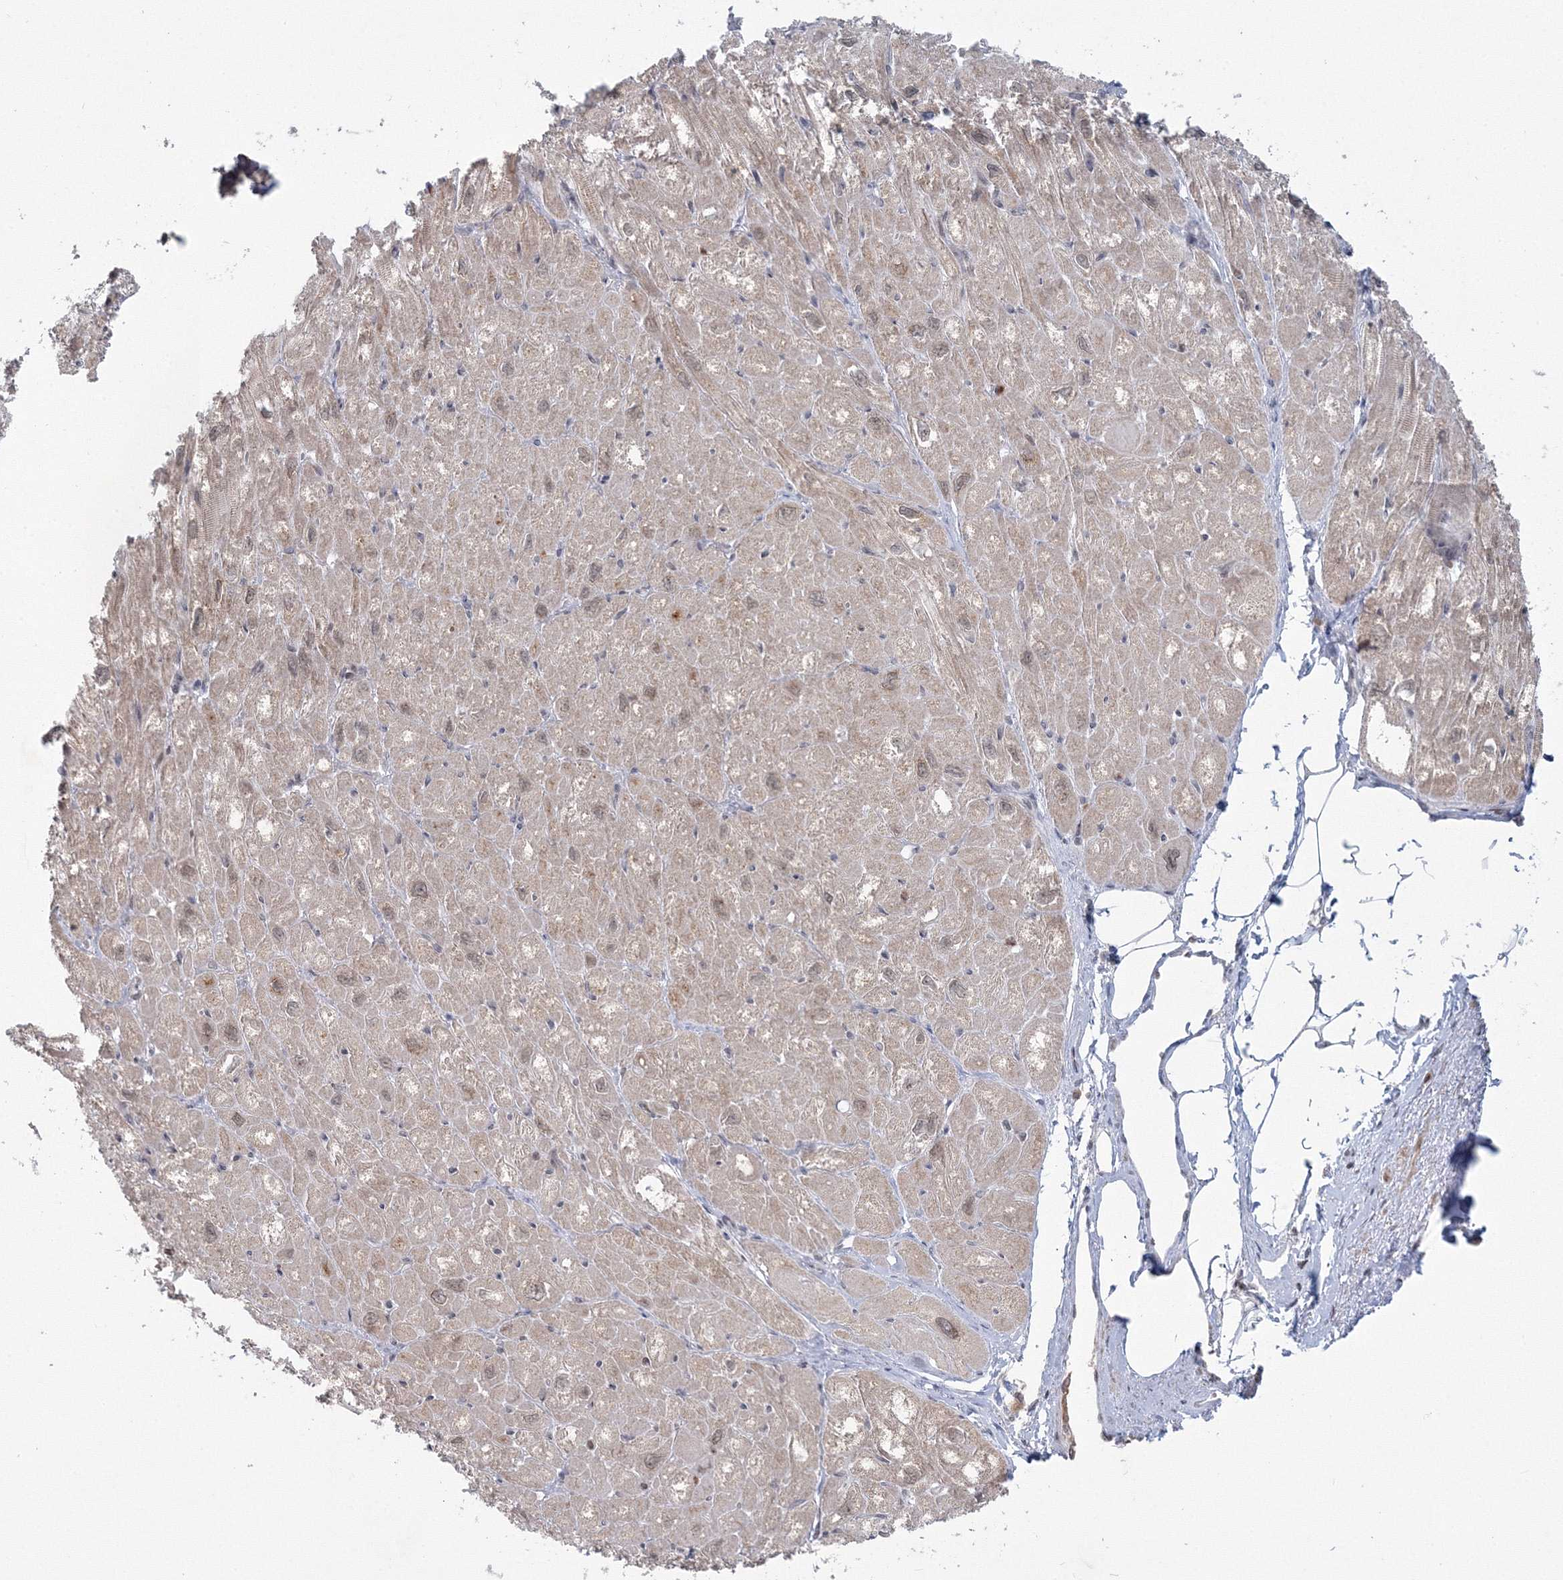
{"staining": {"intensity": "weak", "quantity": "<25%", "location": "cytoplasmic/membranous,nuclear"}, "tissue": "heart muscle", "cell_type": "Cardiomyocytes", "image_type": "normal", "snomed": [{"axis": "morphology", "description": "Normal tissue, NOS"}, {"axis": "topography", "description": "Heart"}], "caption": "Protein analysis of benign heart muscle reveals no significant expression in cardiomyocytes.", "gene": "C3orf33", "patient": {"sex": "male", "age": 50}}